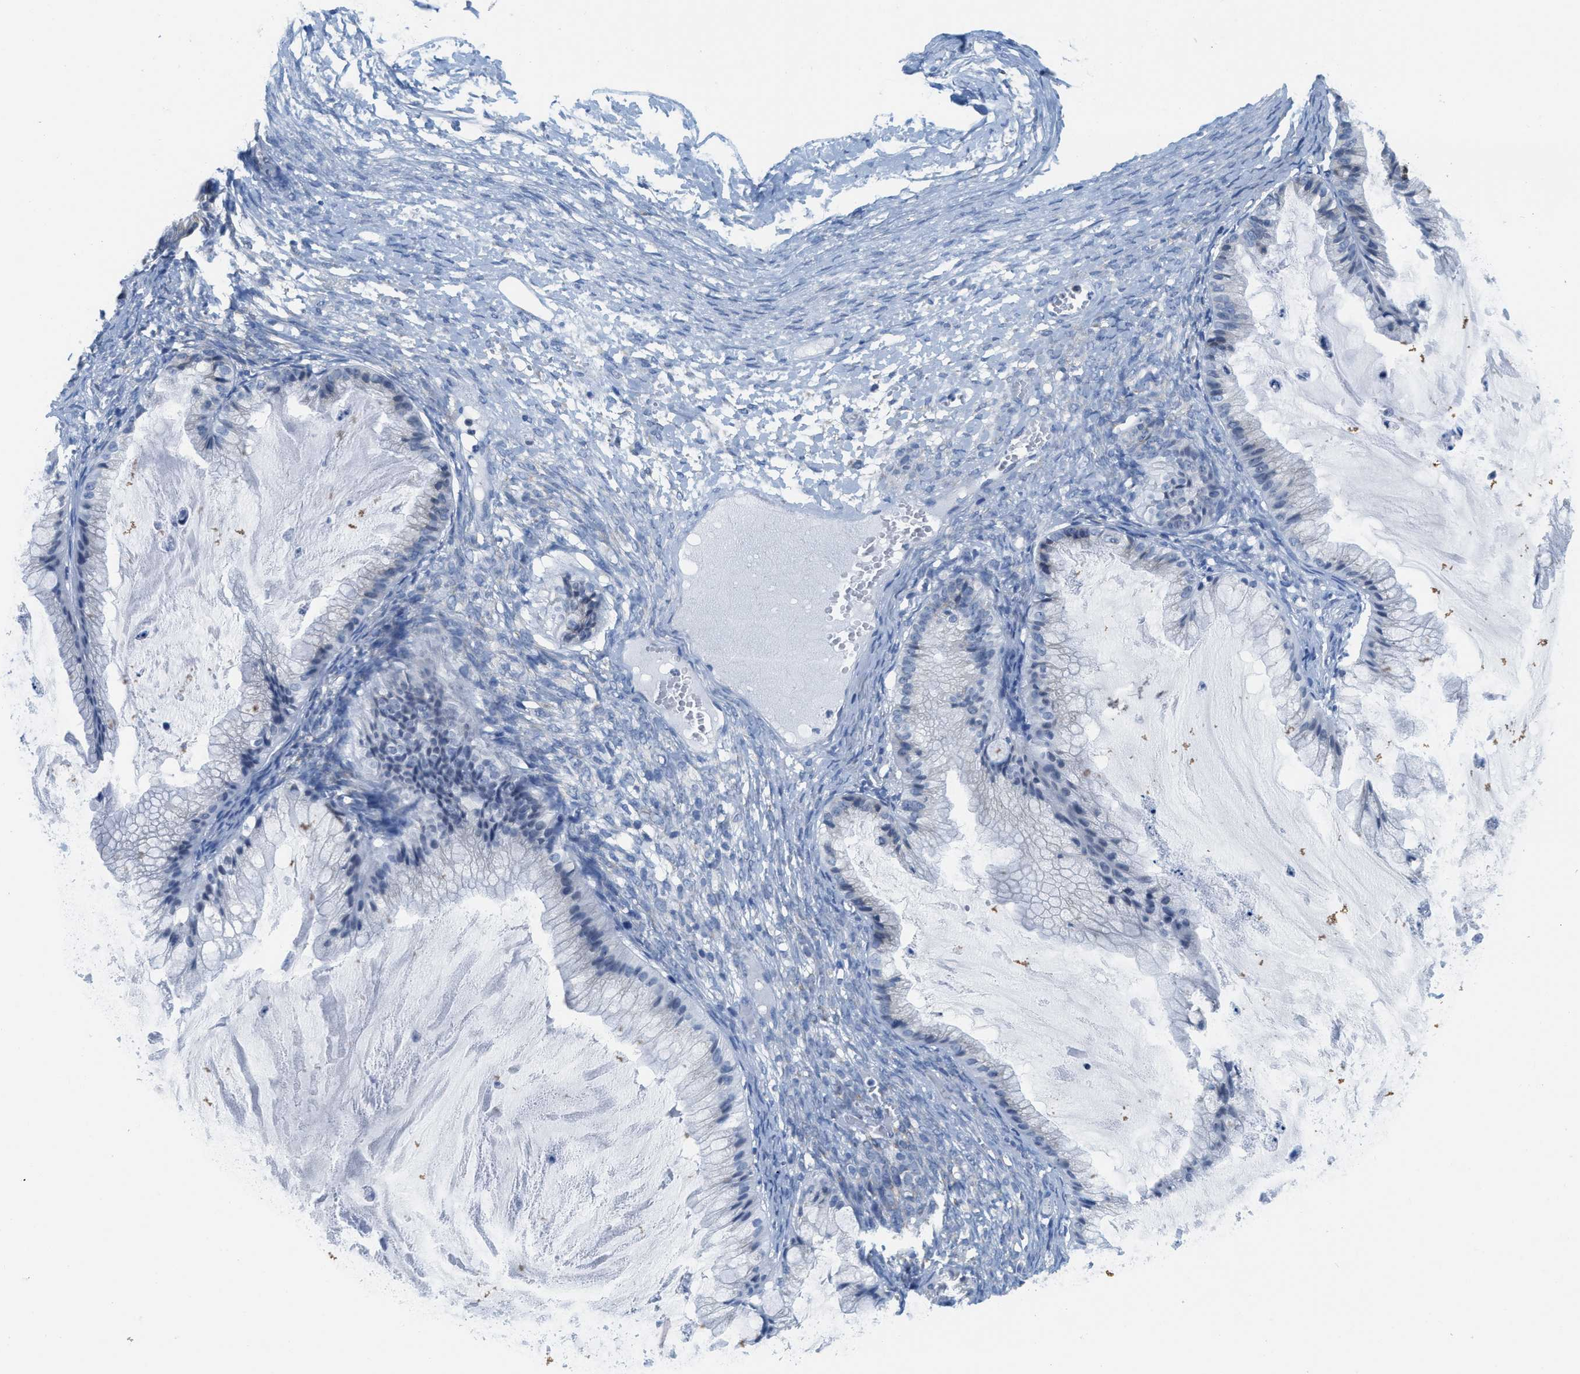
{"staining": {"intensity": "negative", "quantity": "none", "location": "none"}, "tissue": "ovarian cancer", "cell_type": "Tumor cells", "image_type": "cancer", "snomed": [{"axis": "morphology", "description": "Cystadenocarcinoma, mucinous, NOS"}, {"axis": "topography", "description": "Ovary"}], "caption": "There is no significant expression in tumor cells of ovarian cancer (mucinous cystadenocarcinoma).", "gene": "PTDSS1", "patient": {"sex": "female", "age": 57}}